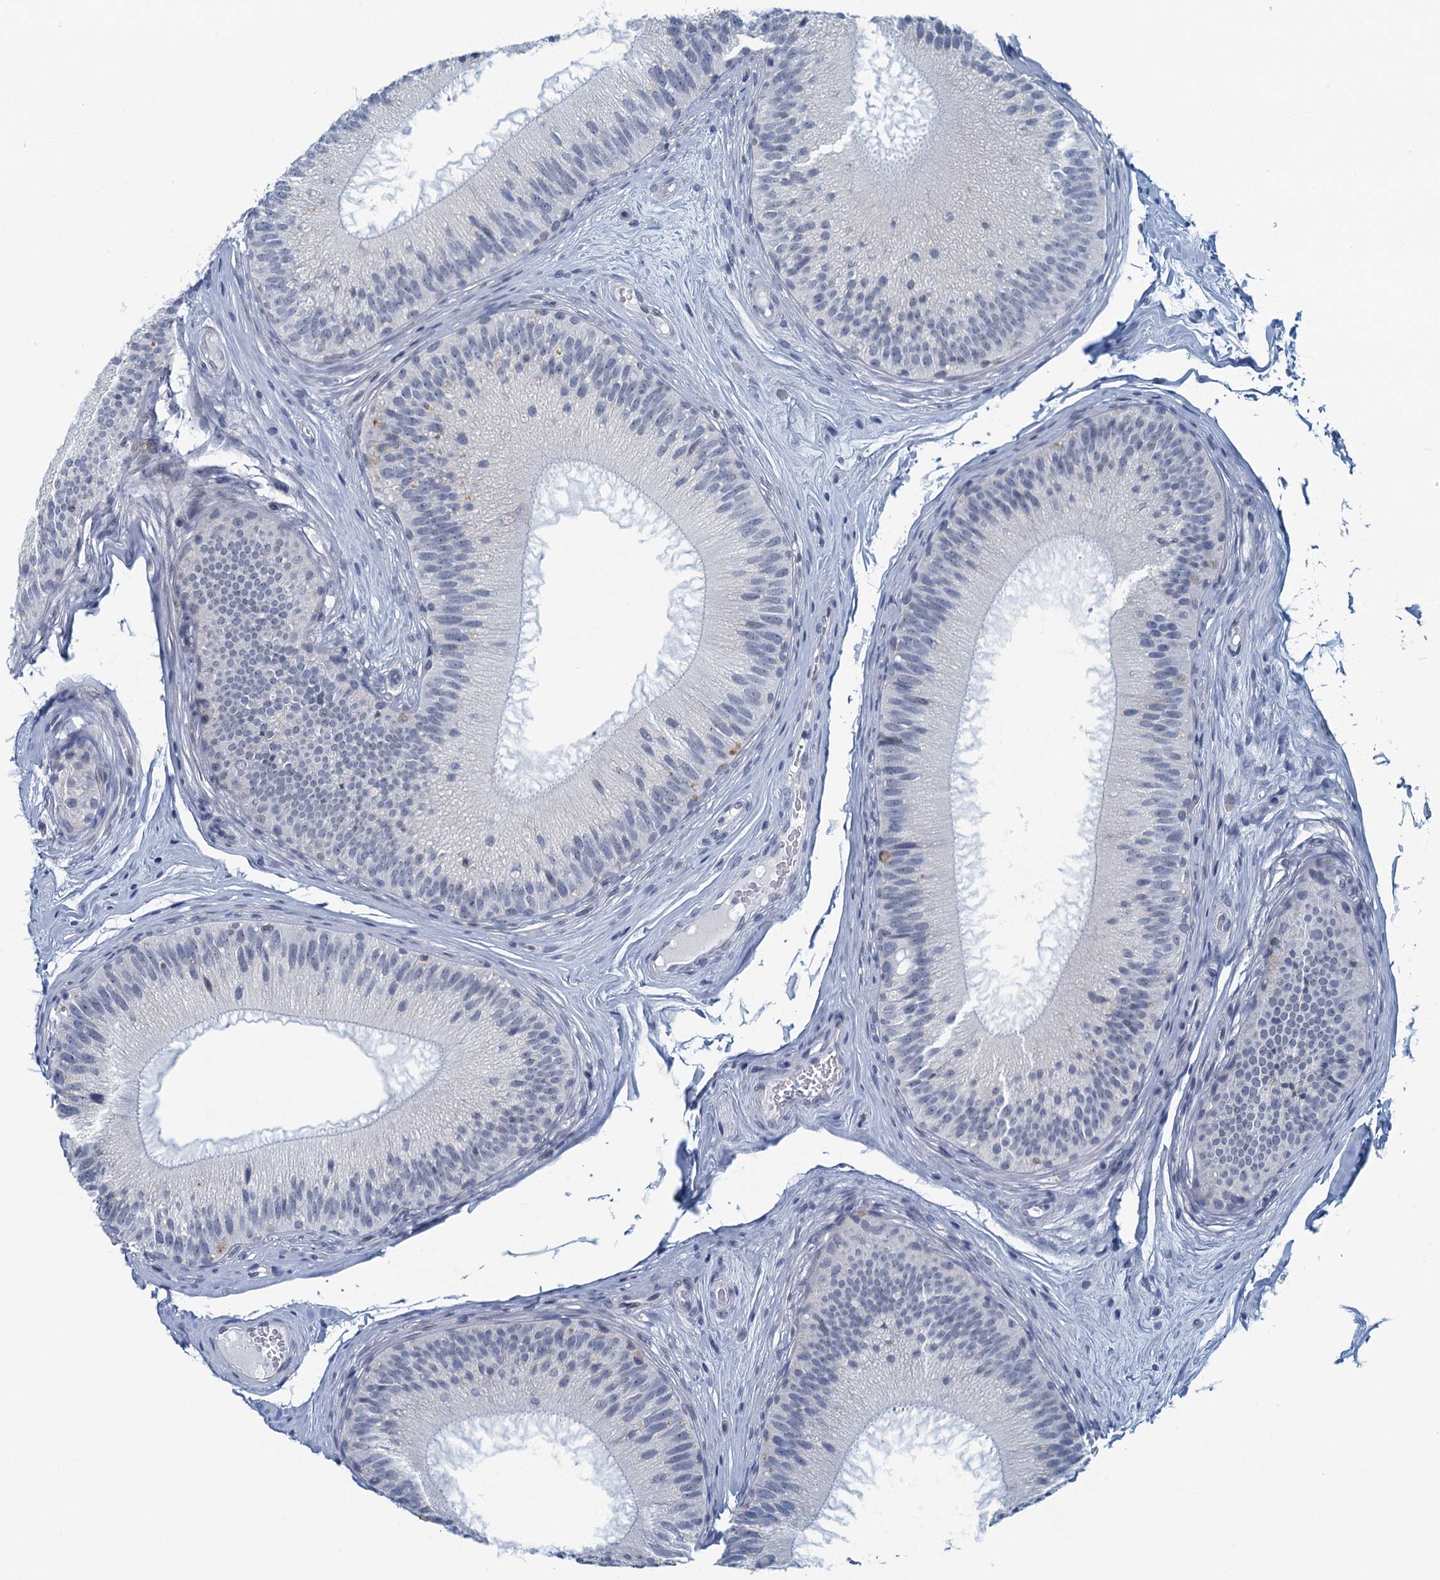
{"staining": {"intensity": "weak", "quantity": "<25%", "location": "cytoplasmic/membranous"}, "tissue": "epididymis", "cell_type": "Glandular cells", "image_type": "normal", "snomed": [{"axis": "morphology", "description": "Normal tissue, NOS"}, {"axis": "topography", "description": "Epididymis"}], "caption": "The image demonstrates no staining of glandular cells in benign epididymis. (DAB immunohistochemistry visualized using brightfield microscopy, high magnification).", "gene": "C16orf95", "patient": {"sex": "male", "age": 45}}